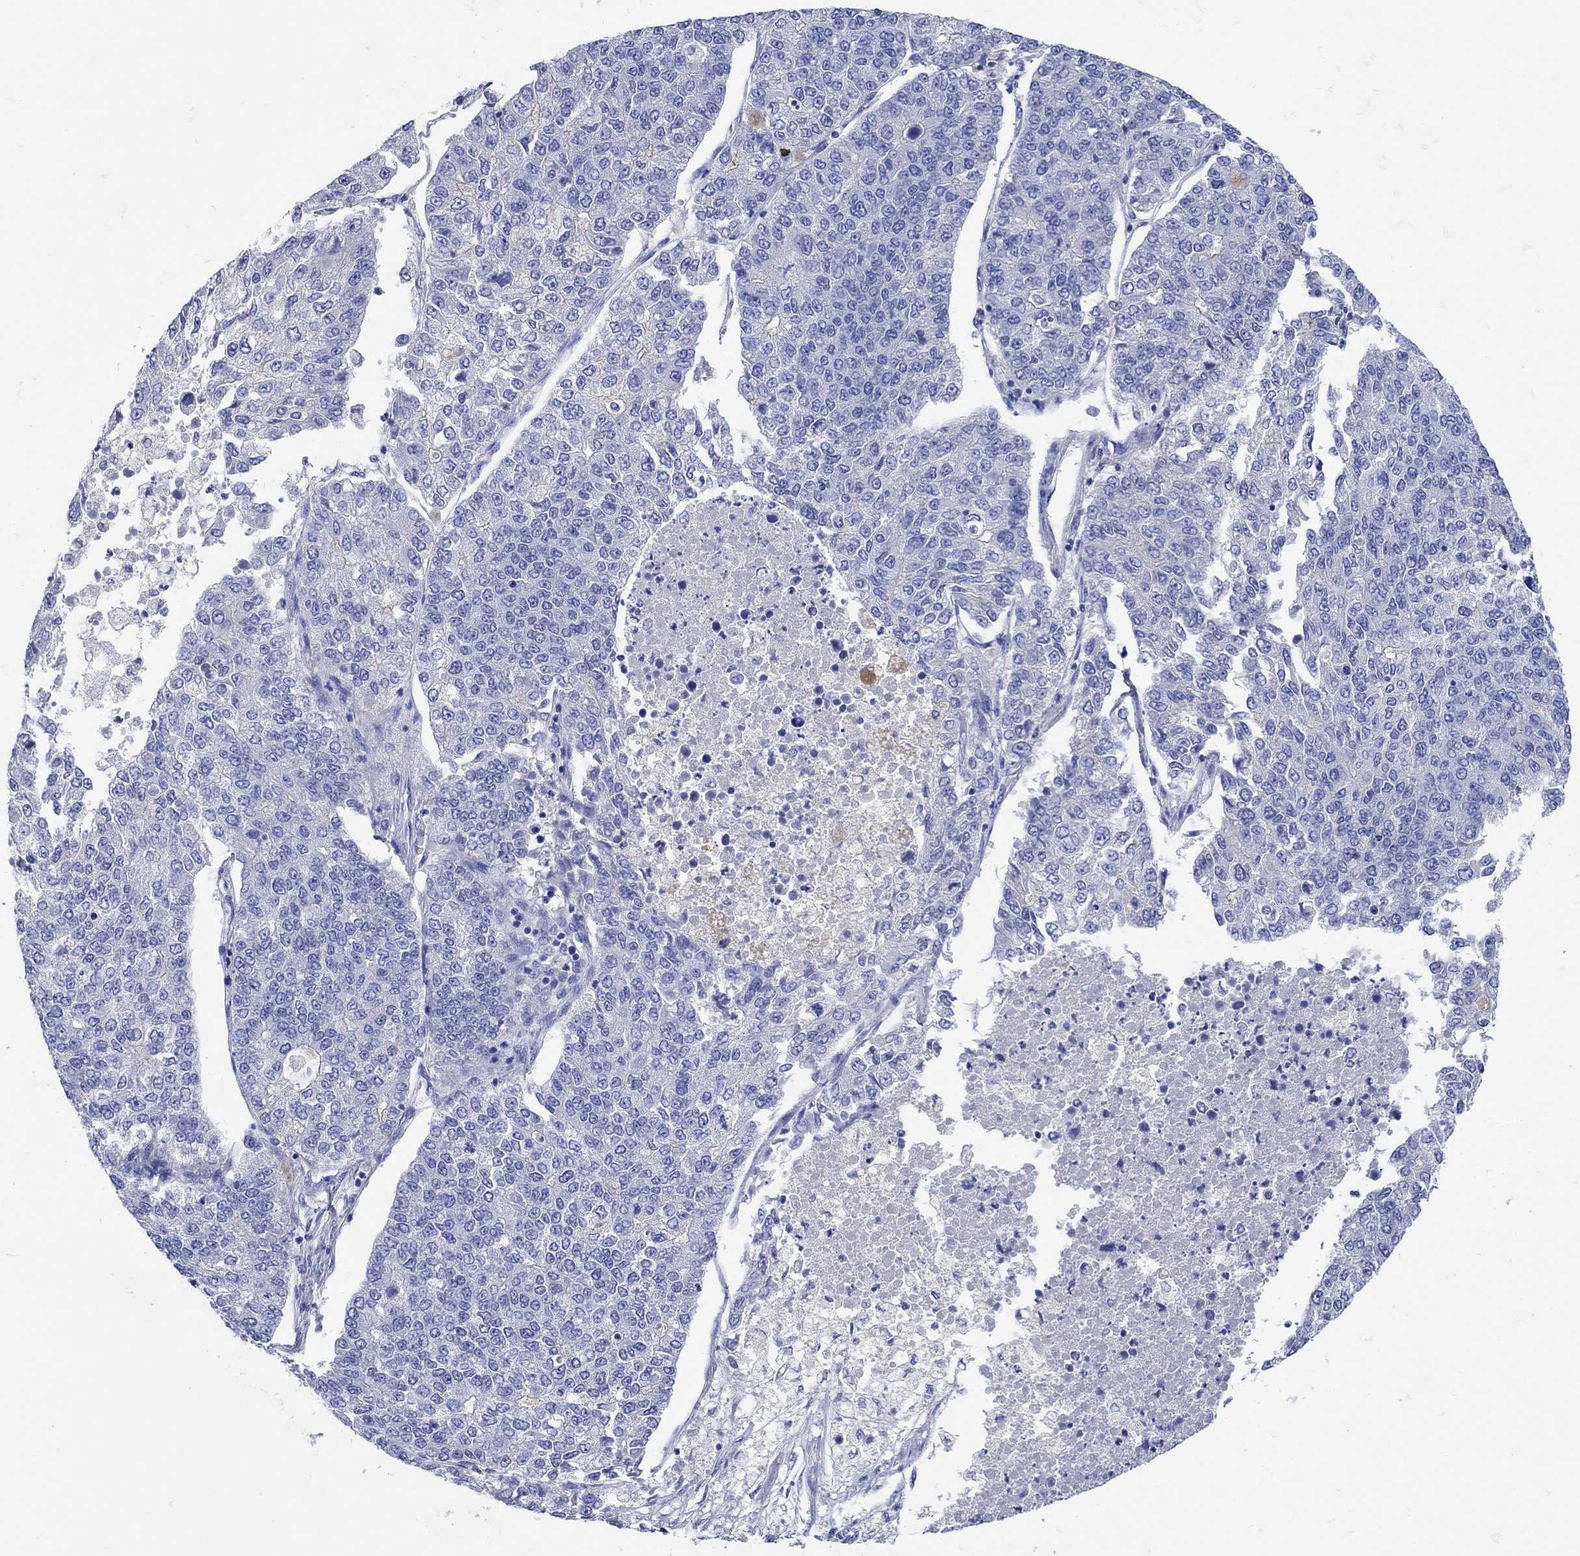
{"staining": {"intensity": "negative", "quantity": "none", "location": "none"}, "tissue": "lung cancer", "cell_type": "Tumor cells", "image_type": "cancer", "snomed": [{"axis": "morphology", "description": "Adenocarcinoma, NOS"}, {"axis": "topography", "description": "Lung"}], "caption": "Immunohistochemistry (IHC) of lung cancer (adenocarcinoma) demonstrates no positivity in tumor cells.", "gene": "SHISA4", "patient": {"sex": "male", "age": 49}}